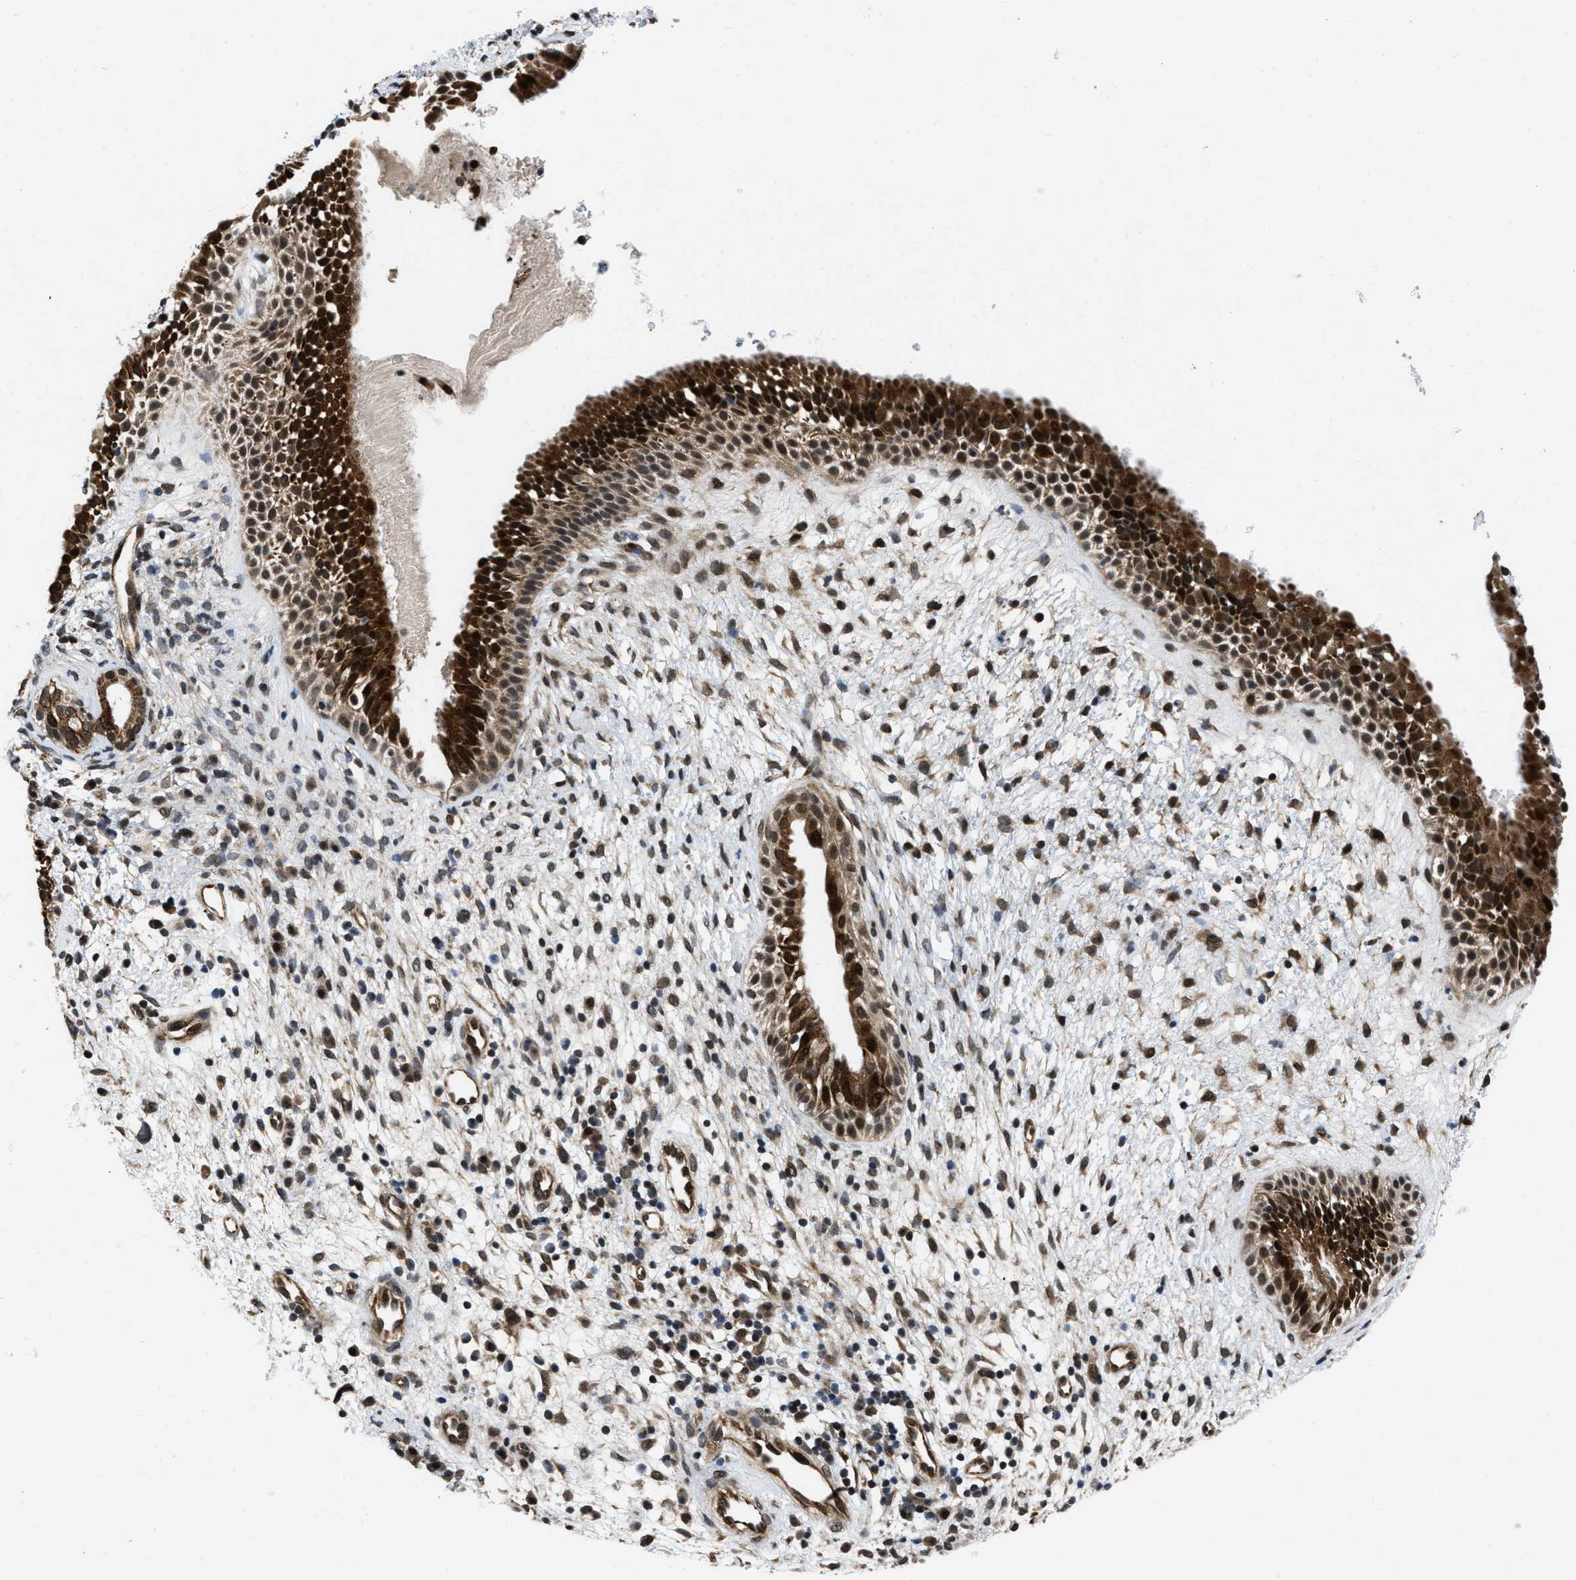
{"staining": {"intensity": "strong", "quantity": ">75%", "location": "cytoplasmic/membranous,nuclear"}, "tissue": "nasopharynx", "cell_type": "Respiratory epithelial cells", "image_type": "normal", "snomed": [{"axis": "morphology", "description": "Normal tissue, NOS"}, {"axis": "topography", "description": "Nasopharynx"}], "caption": "Unremarkable nasopharynx was stained to show a protein in brown. There is high levels of strong cytoplasmic/membranous,nuclear positivity in about >75% of respiratory epithelial cells. The staining was performed using DAB (3,3'-diaminobenzidine), with brown indicating positive protein expression. Nuclei are stained blue with hematoxylin.", "gene": "ZNHIT1", "patient": {"sex": "male", "age": 22}}